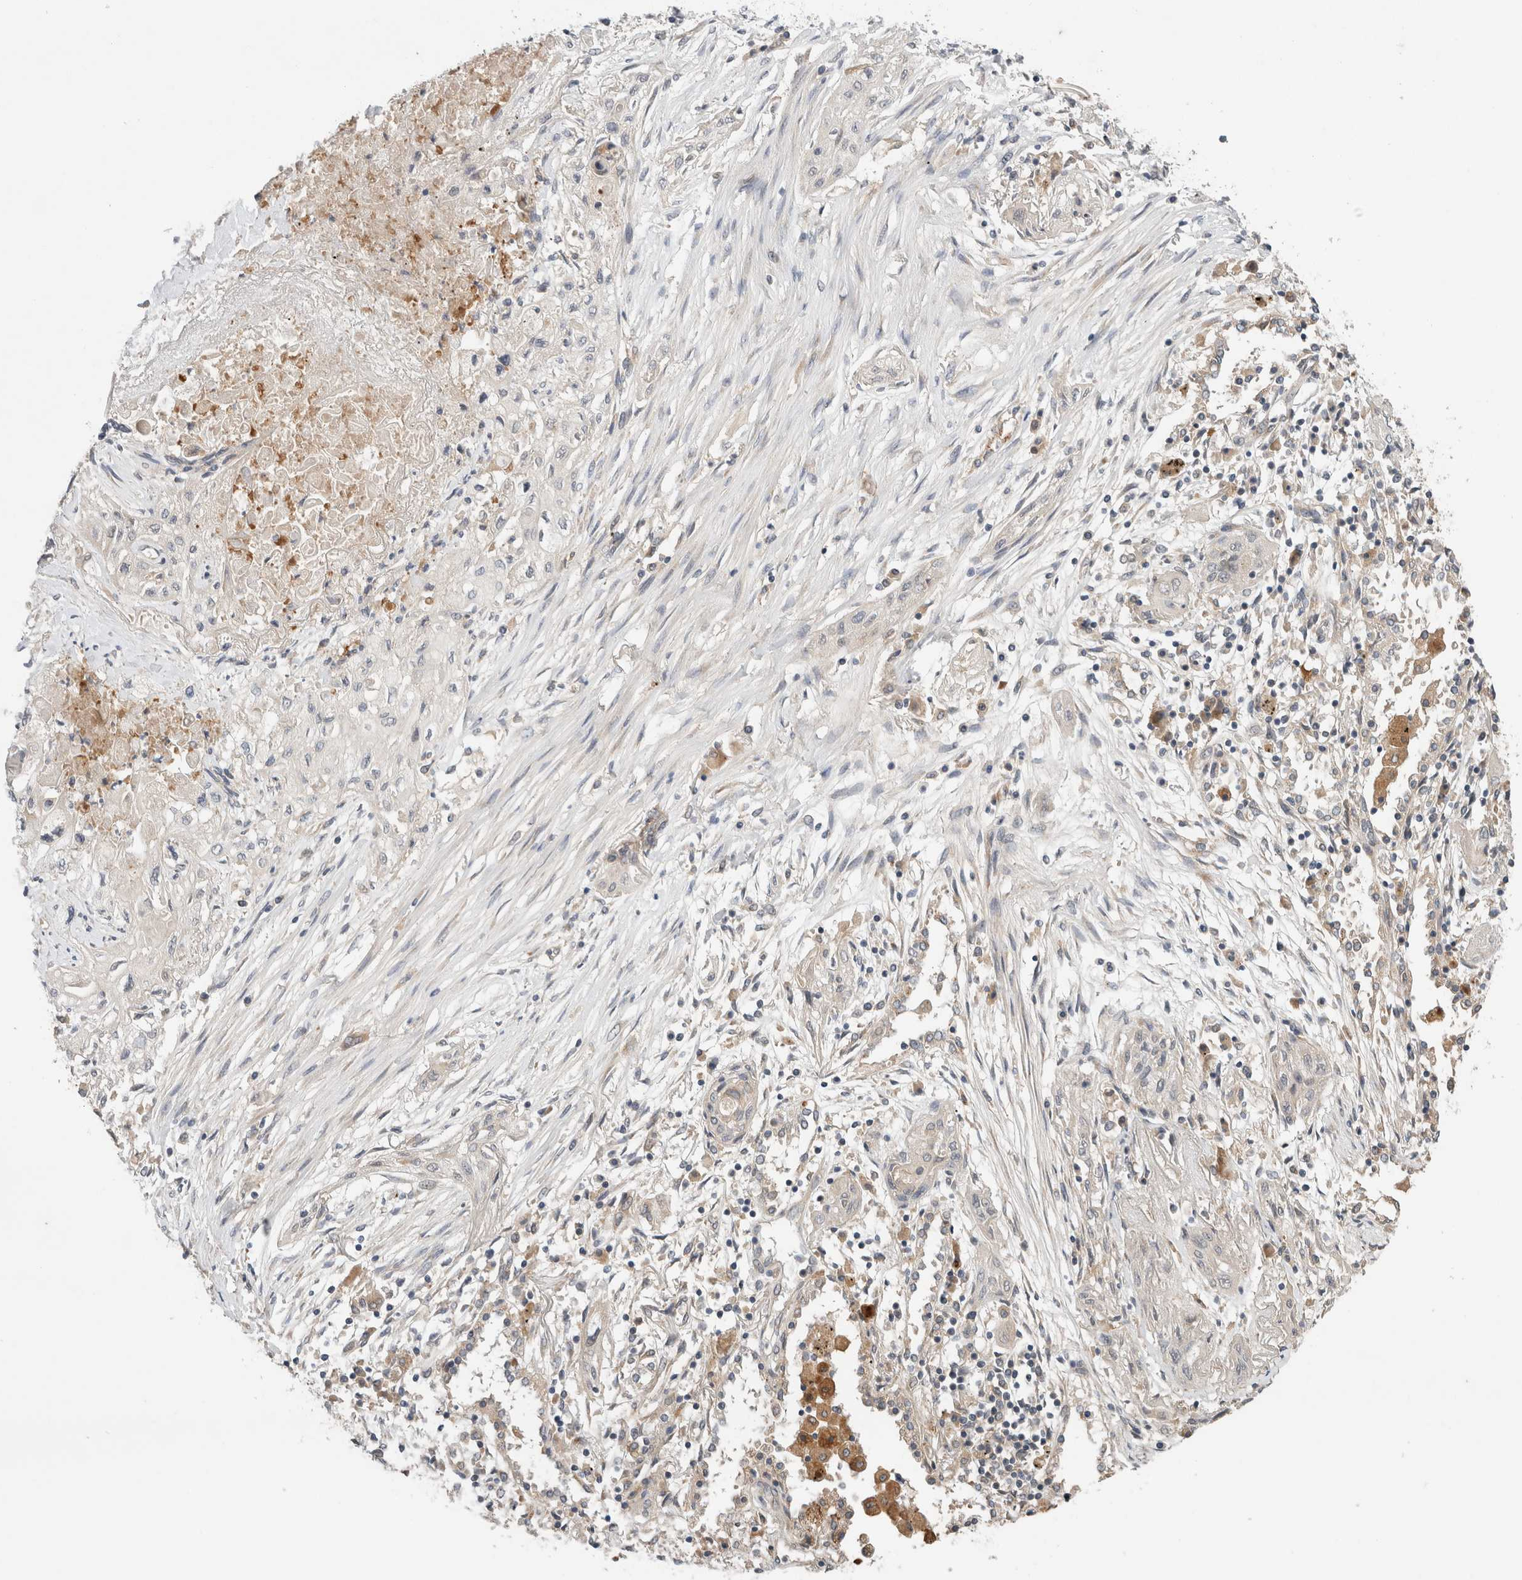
{"staining": {"intensity": "negative", "quantity": "none", "location": "none"}, "tissue": "lung cancer", "cell_type": "Tumor cells", "image_type": "cancer", "snomed": [{"axis": "morphology", "description": "Squamous cell carcinoma, NOS"}, {"axis": "topography", "description": "Lung"}], "caption": "Squamous cell carcinoma (lung) was stained to show a protein in brown. There is no significant expression in tumor cells.", "gene": "SGK1", "patient": {"sex": "female", "age": 47}}